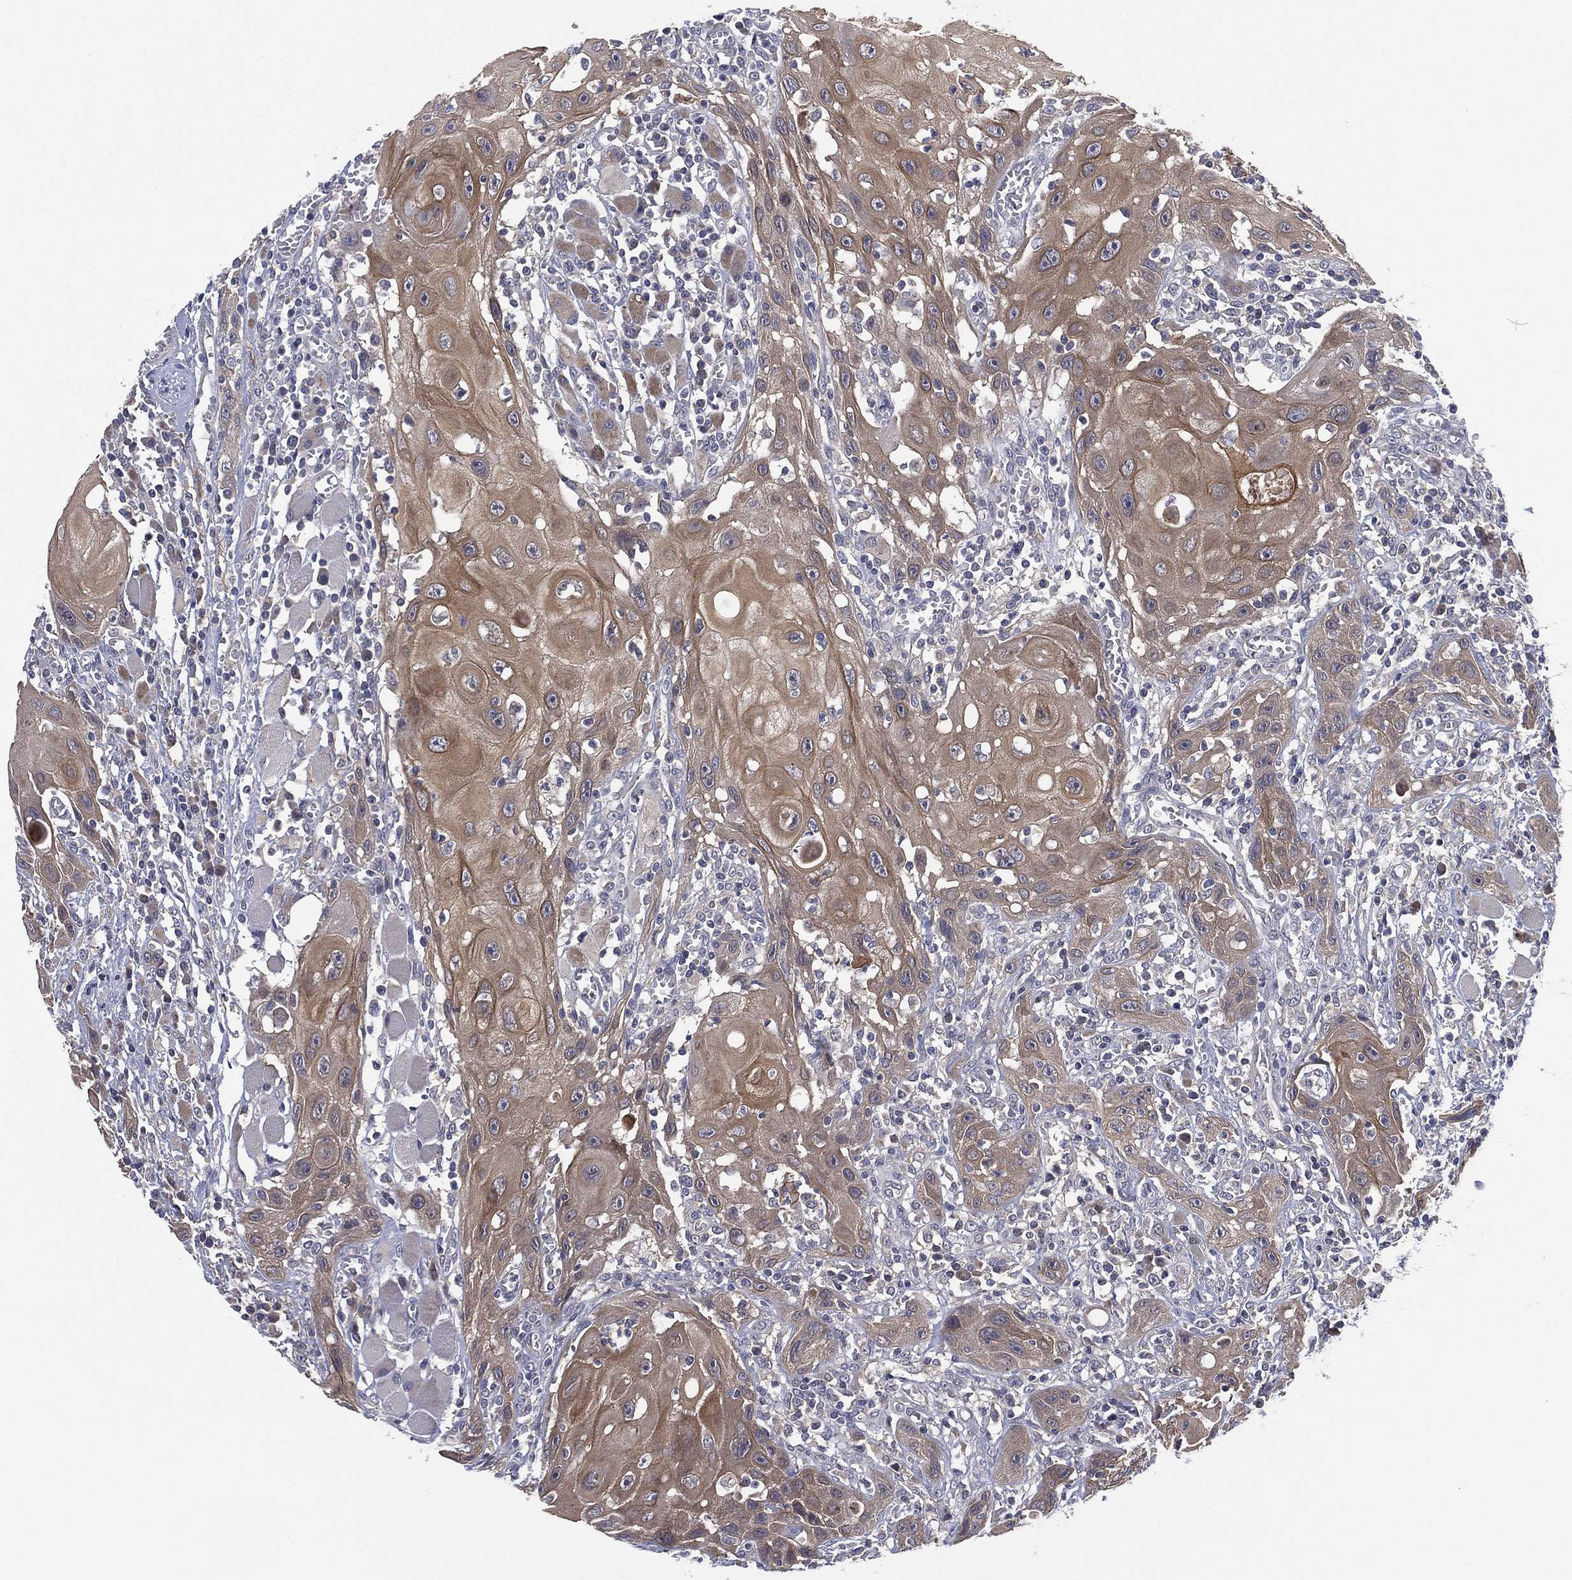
{"staining": {"intensity": "moderate", "quantity": ">75%", "location": "cytoplasmic/membranous"}, "tissue": "head and neck cancer", "cell_type": "Tumor cells", "image_type": "cancer", "snomed": [{"axis": "morphology", "description": "Normal tissue, NOS"}, {"axis": "morphology", "description": "Squamous cell carcinoma, NOS"}, {"axis": "topography", "description": "Oral tissue"}, {"axis": "topography", "description": "Head-Neck"}], "caption": "Protein expression analysis of human head and neck cancer reveals moderate cytoplasmic/membranous expression in about >75% of tumor cells.", "gene": "MPP7", "patient": {"sex": "male", "age": 71}}